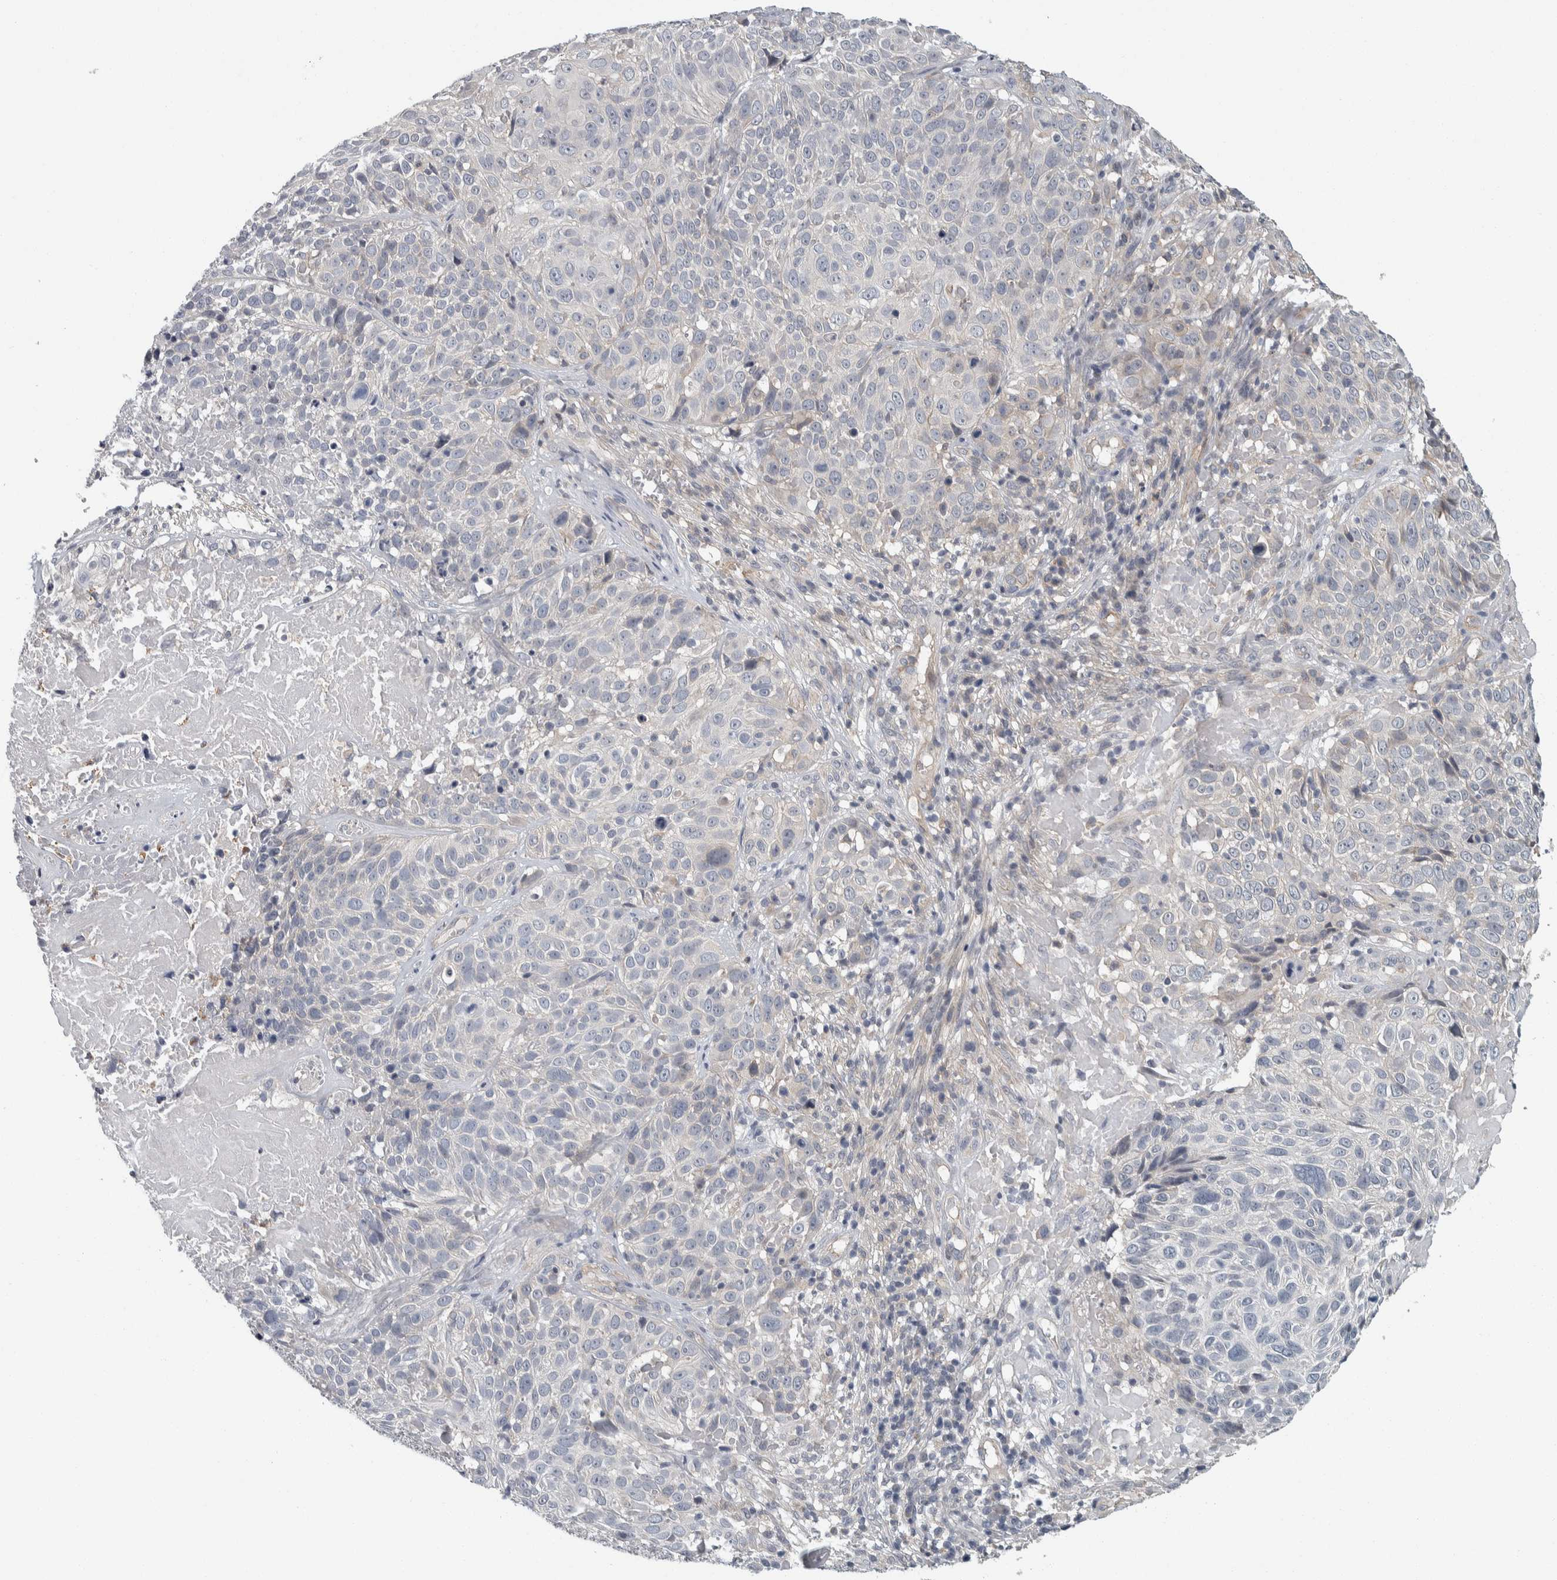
{"staining": {"intensity": "negative", "quantity": "none", "location": "none"}, "tissue": "cervical cancer", "cell_type": "Tumor cells", "image_type": "cancer", "snomed": [{"axis": "morphology", "description": "Squamous cell carcinoma, NOS"}, {"axis": "topography", "description": "Cervix"}], "caption": "This photomicrograph is of cervical cancer (squamous cell carcinoma) stained with immunohistochemistry (IHC) to label a protein in brown with the nuclei are counter-stained blue. There is no positivity in tumor cells.", "gene": "KCNJ3", "patient": {"sex": "female", "age": 74}}